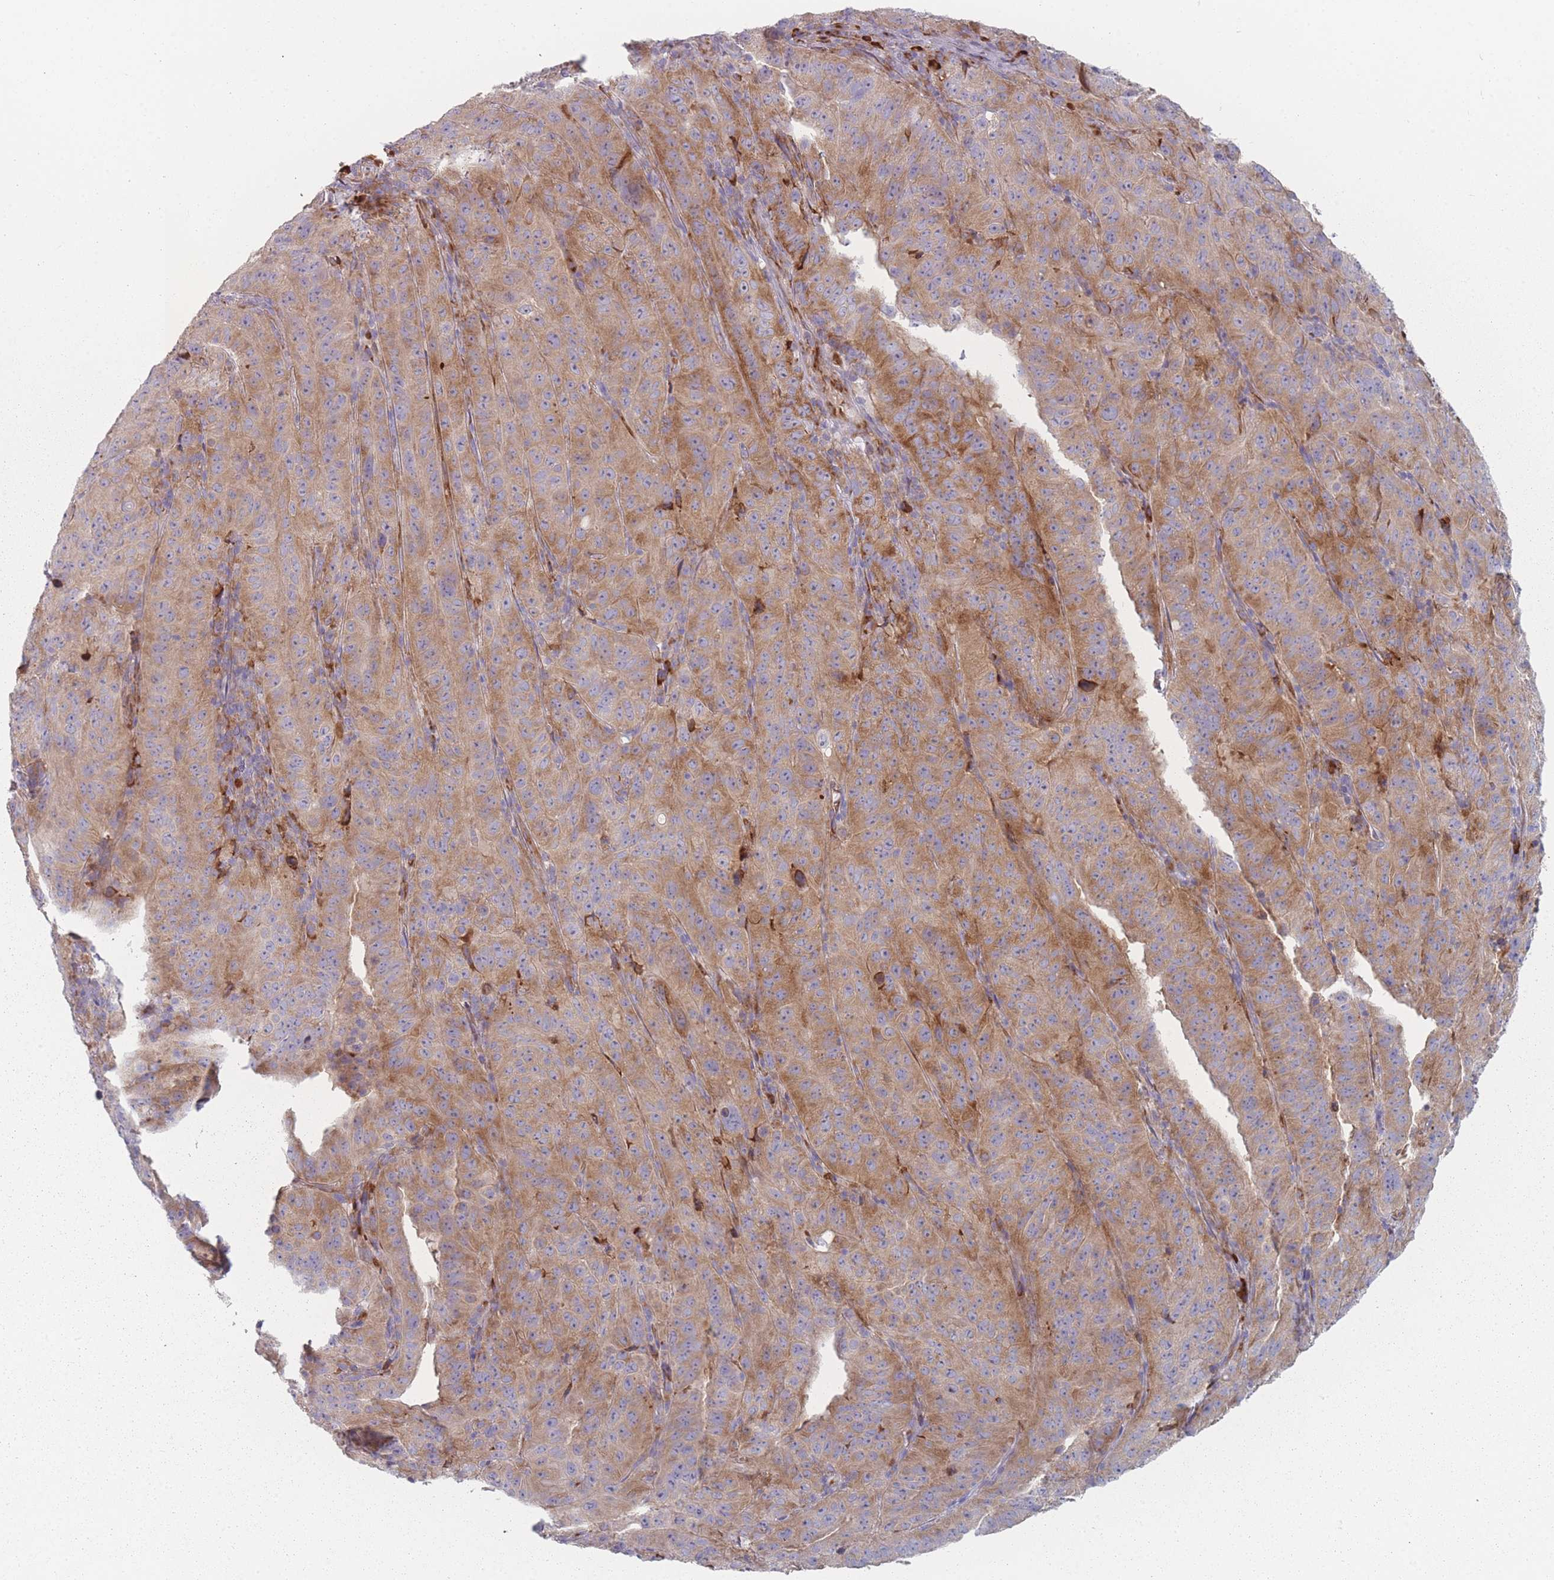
{"staining": {"intensity": "moderate", "quantity": "25%-75%", "location": "cytoplasmic/membranous"}, "tissue": "pancreatic cancer", "cell_type": "Tumor cells", "image_type": "cancer", "snomed": [{"axis": "morphology", "description": "Adenocarcinoma, NOS"}, {"axis": "topography", "description": "Pancreas"}], "caption": "IHC micrograph of neoplastic tissue: adenocarcinoma (pancreatic) stained using immunohistochemistry displays medium levels of moderate protein expression localized specifically in the cytoplasmic/membranous of tumor cells, appearing as a cytoplasmic/membranous brown color.", "gene": "CACNG5", "patient": {"sex": "male", "age": 63}}